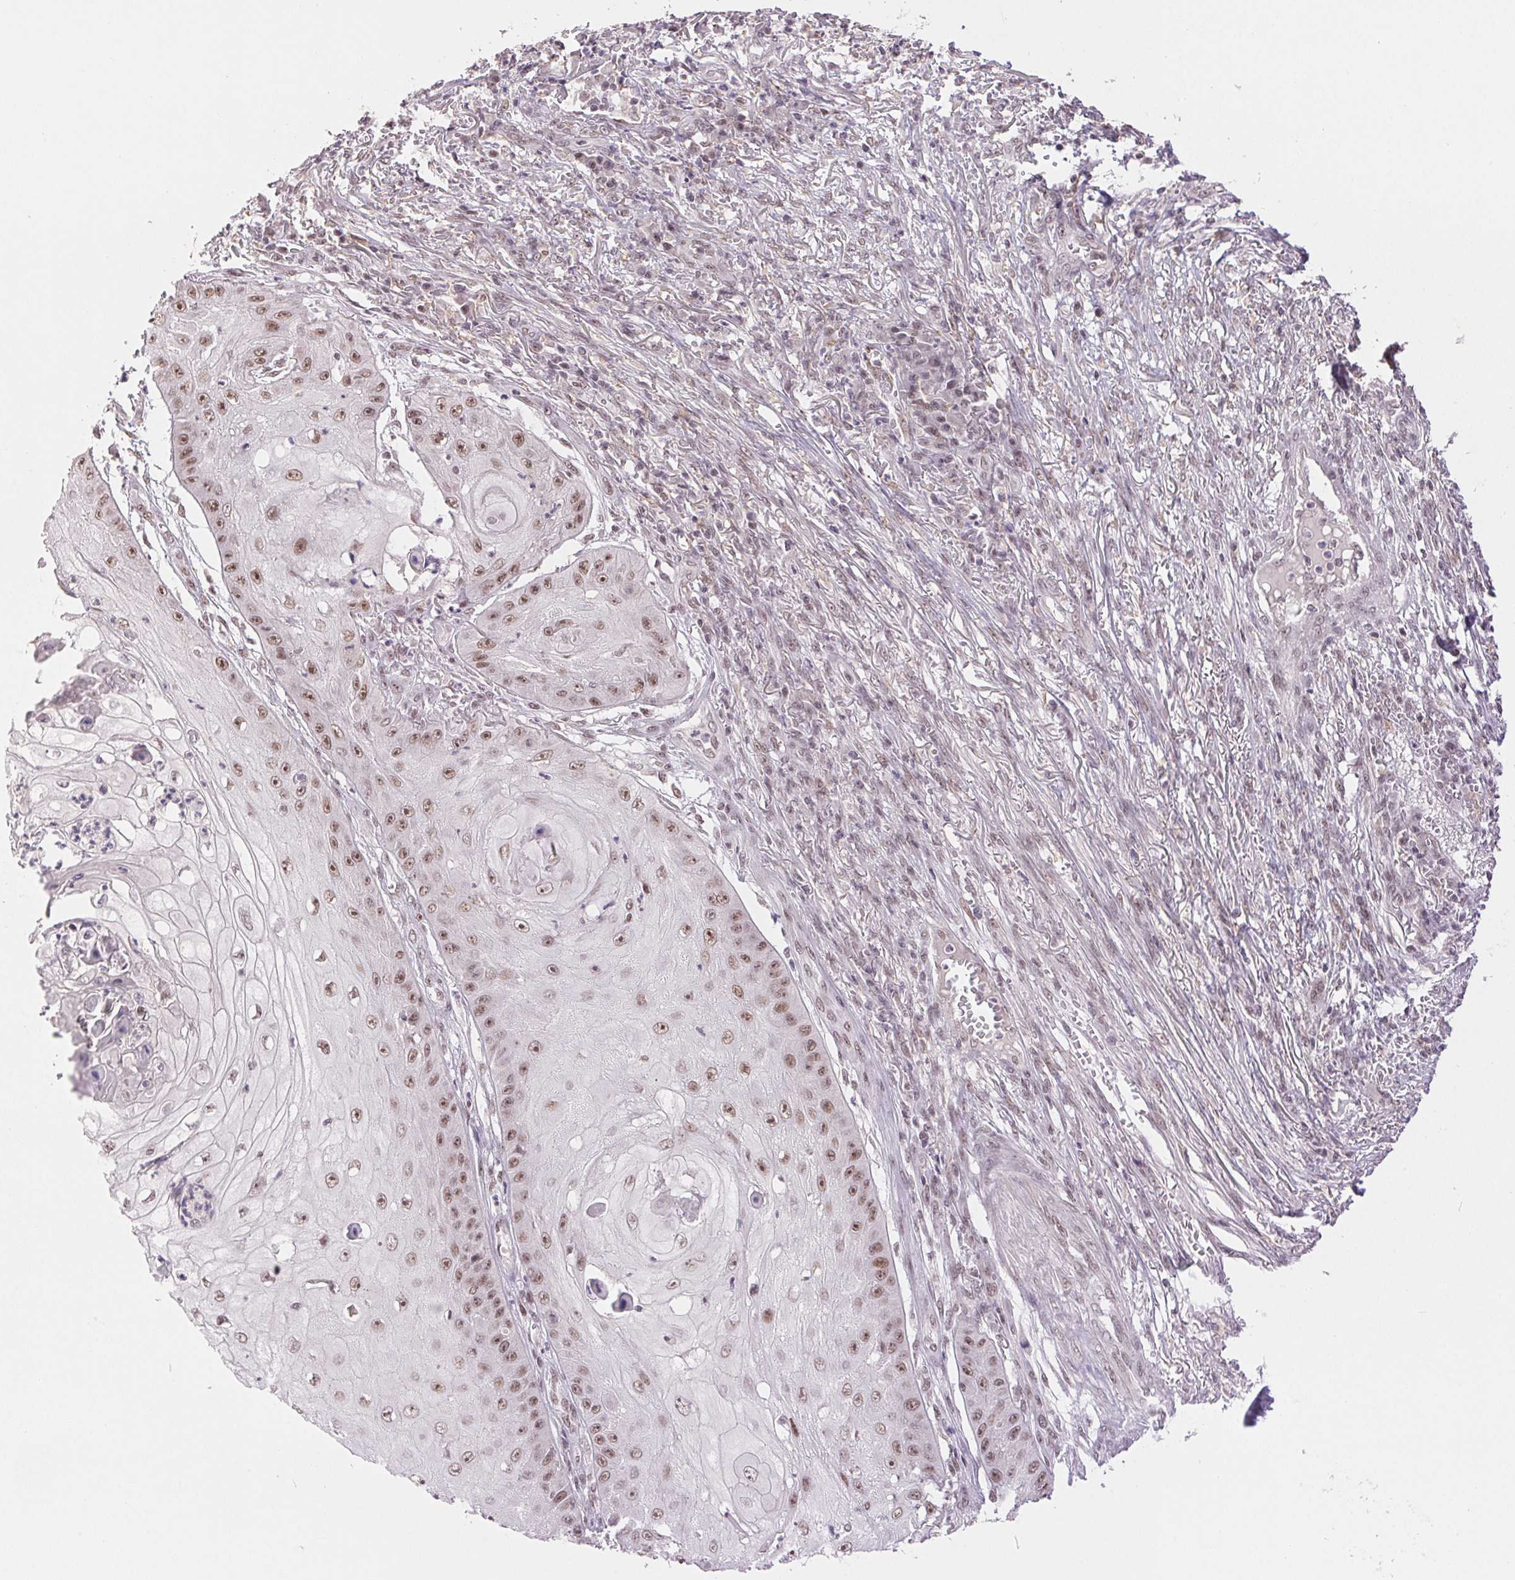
{"staining": {"intensity": "moderate", "quantity": ">75%", "location": "nuclear"}, "tissue": "skin cancer", "cell_type": "Tumor cells", "image_type": "cancer", "snomed": [{"axis": "morphology", "description": "Squamous cell carcinoma, NOS"}, {"axis": "topography", "description": "Skin"}], "caption": "The image shows immunohistochemical staining of skin cancer. There is moderate nuclear expression is present in about >75% of tumor cells.", "gene": "PRPF18", "patient": {"sex": "male", "age": 70}}